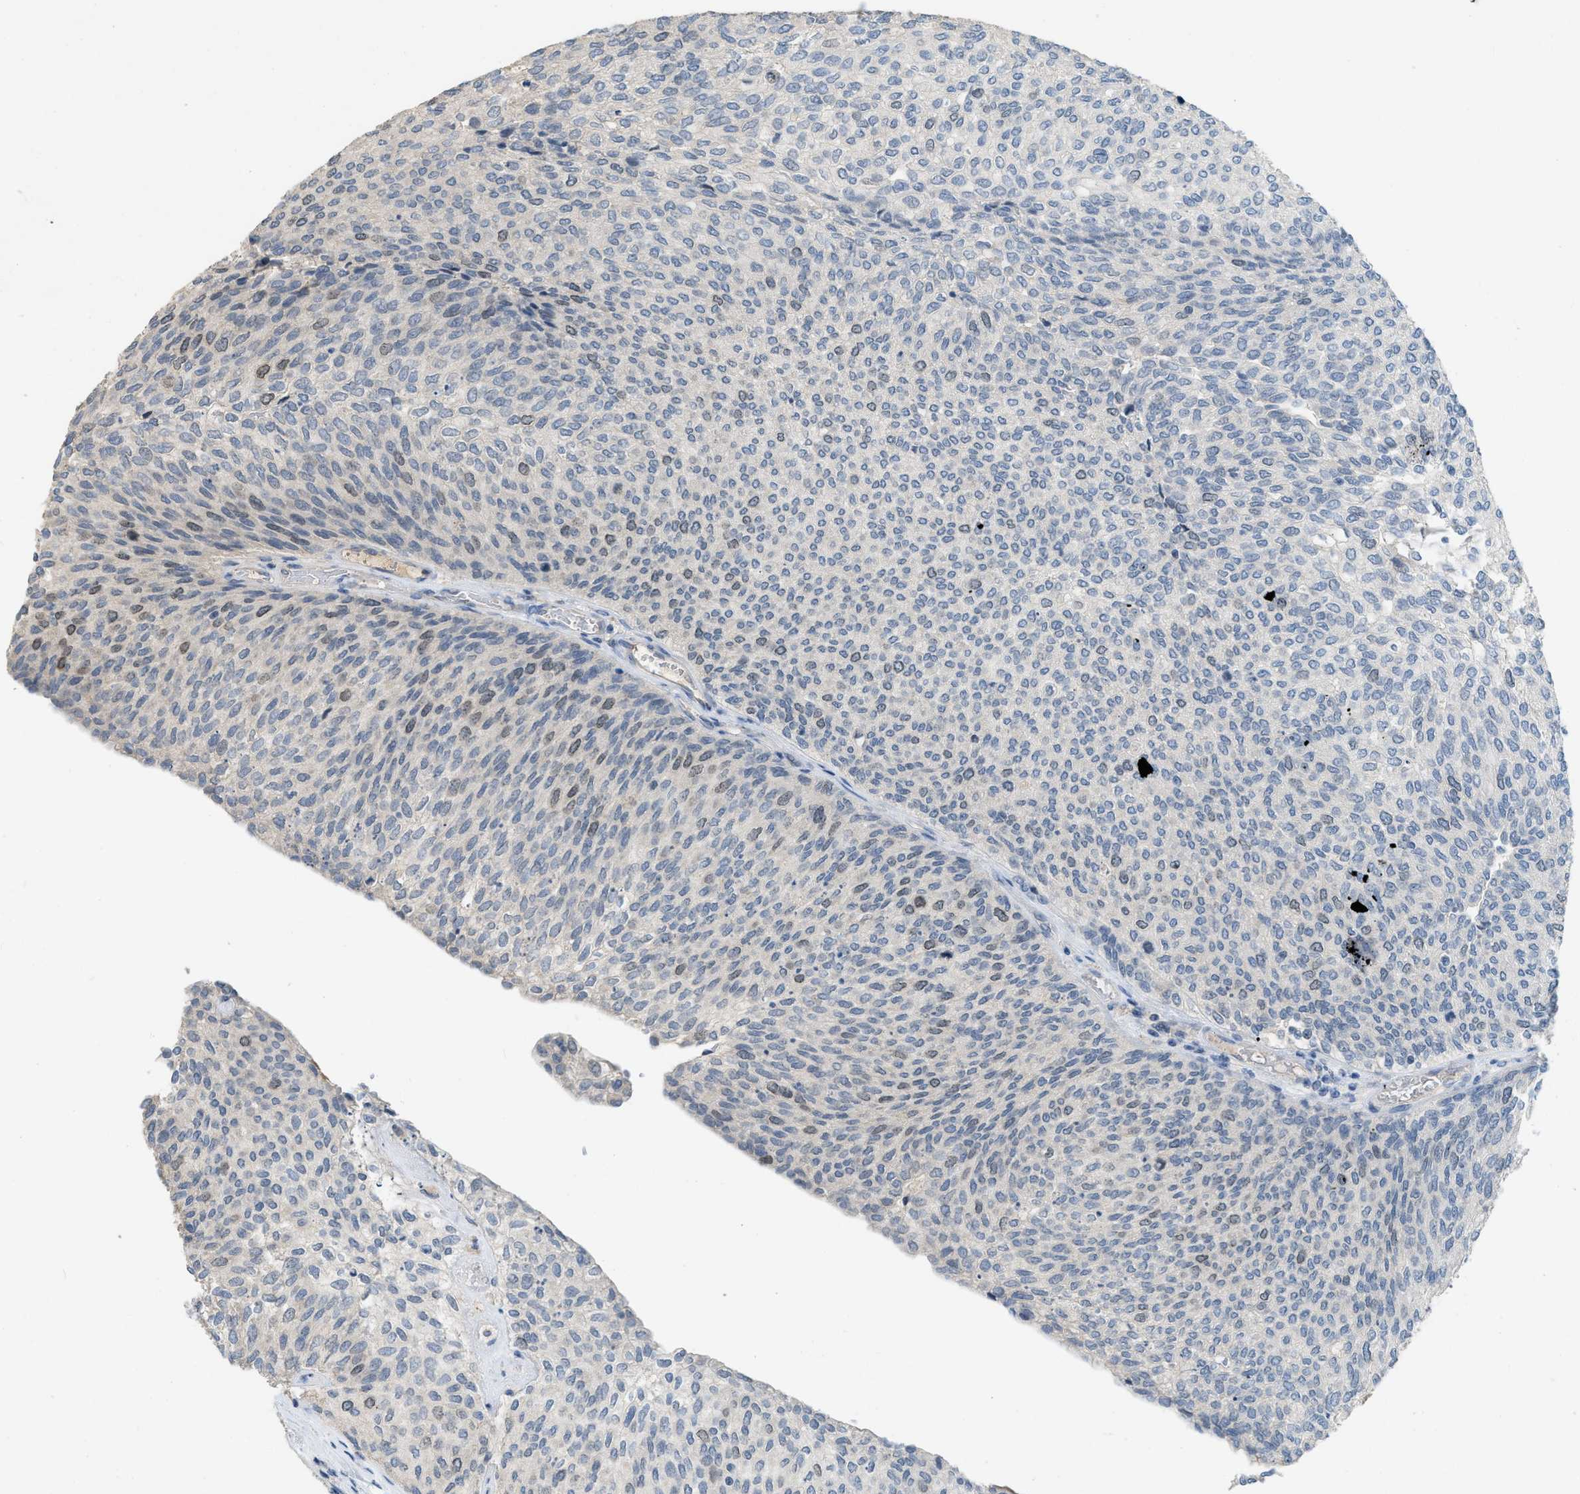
{"staining": {"intensity": "moderate", "quantity": "<25%", "location": "nuclear"}, "tissue": "urothelial cancer", "cell_type": "Tumor cells", "image_type": "cancer", "snomed": [{"axis": "morphology", "description": "Urothelial carcinoma, Low grade"}, {"axis": "topography", "description": "Urinary bladder"}], "caption": "This photomicrograph demonstrates urothelial carcinoma (low-grade) stained with immunohistochemistry to label a protein in brown. The nuclear of tumor cells show moderate positivity for the protein. Nuclei are counter-stained blue.", "gene": "MIS18A", "patient": {"sex": "female", "age": 79}}